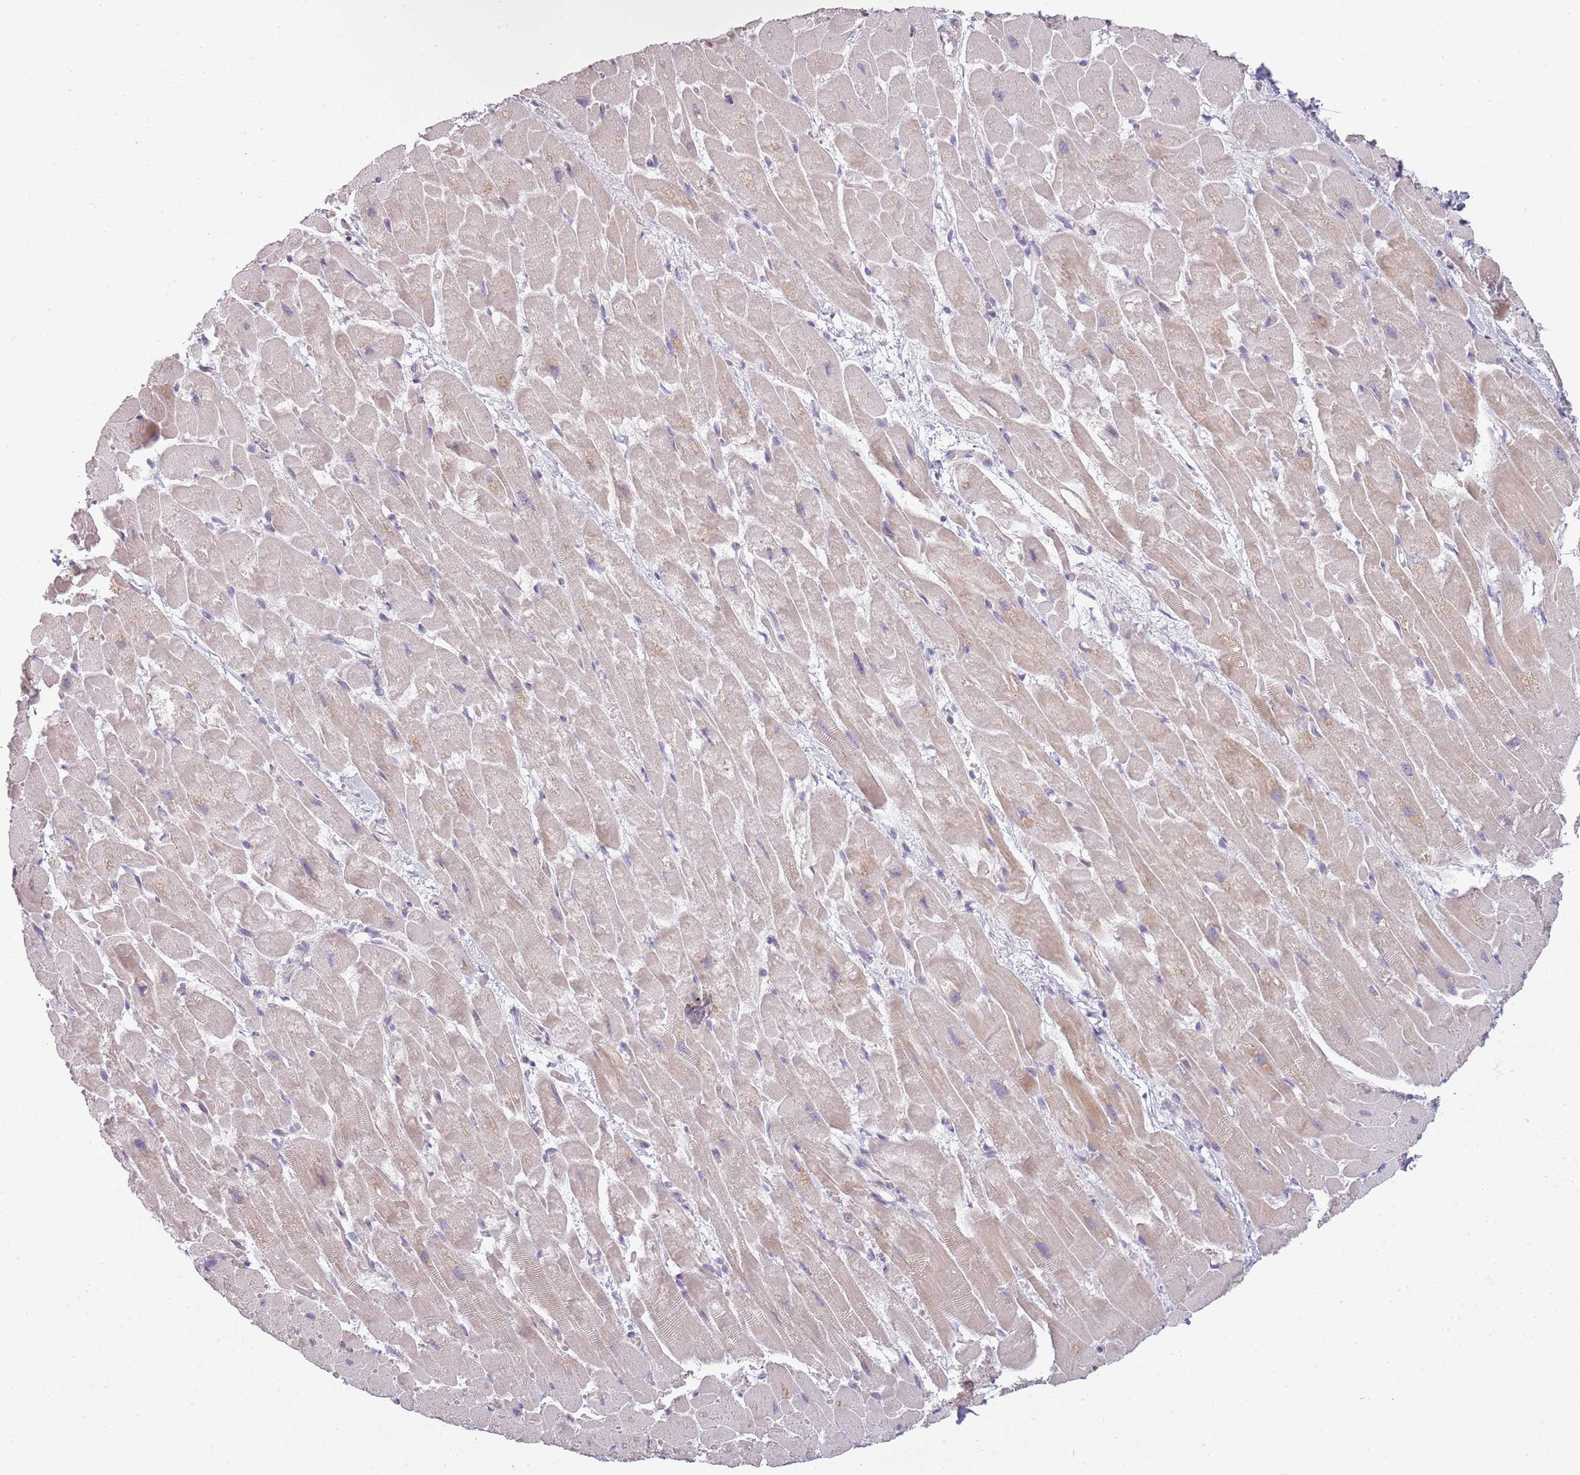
{"staining": {"intensity": "weak", "quantity": "<25%", "location": "cytoplasmic/membranous"}, "tissue": "heart muscle", "cell_type": "Cardiomyocytes", "image_type": "normal", "snomed": [{"axis": "morphology", "description": "Normal tissue, NOS"}, {"axis": "topography", "description": "Heart"}], "caption": "This image is of benign heart muscle stained with immunohistochemistry to label a protein in brown with the nuclei are counter-stained blue. There is no staining in cardiomyocytes.", "gene": "CC2D2B", "patient": {"sex": "male", "age": 37}}